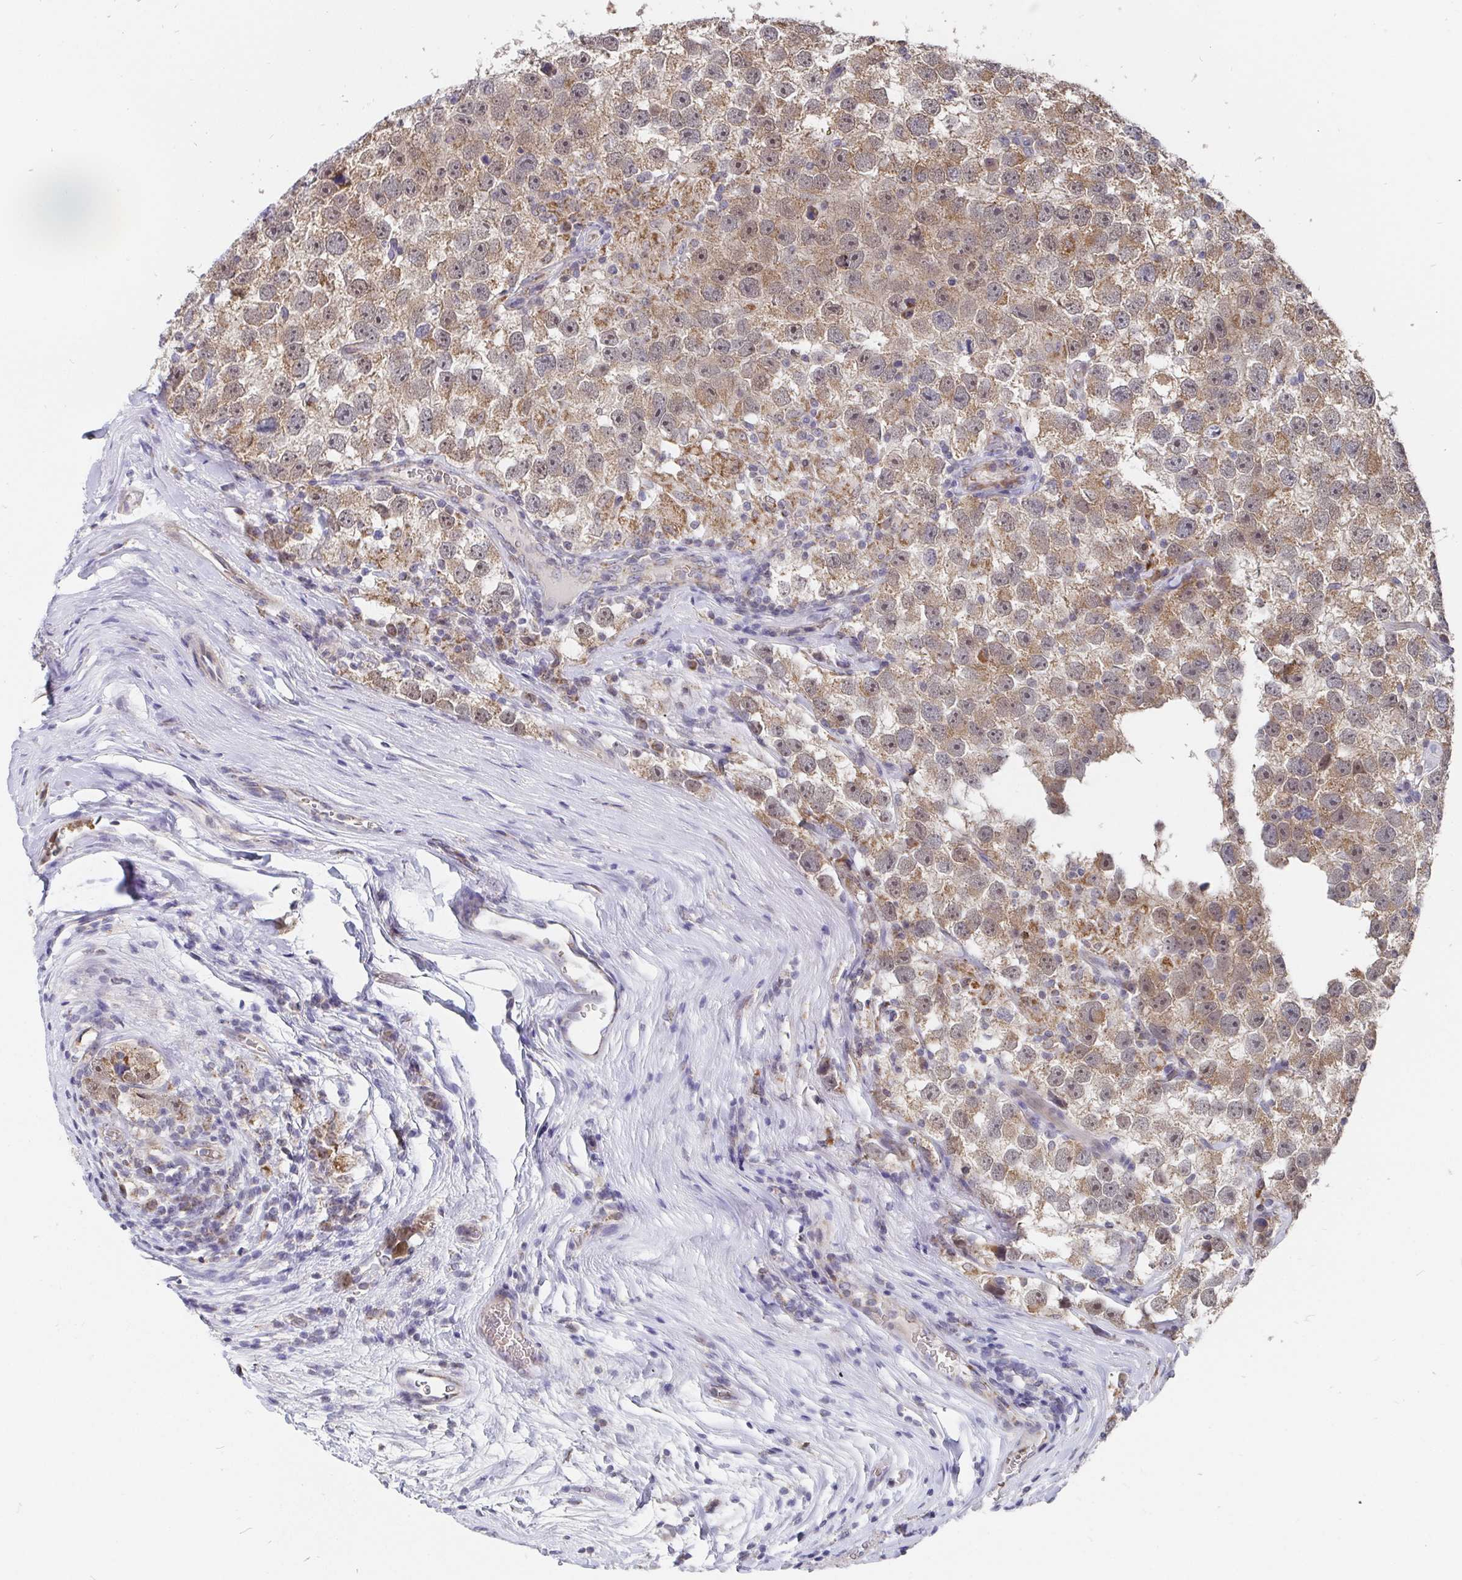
{"staining": {"intensity": "weak", "quantity": ">75%", "location": "cytoplasmic/membranous"}, "tissue": "testis cancer", "cell_type": "Tumor cells", "image_type": "cancer", "snomed": [{"axis": "morphology", "description": "Seminoma, NOS"}, {"axis": "topography", "description": "Testis"}], "caption": "Testis cancer stained with a brown dye demonstrates weak cytoplasmic/membranous positive positivity in approximately >75% of tumor cells.", "gene": "PDF", "patient": {"sex": "male", "age": 26}}